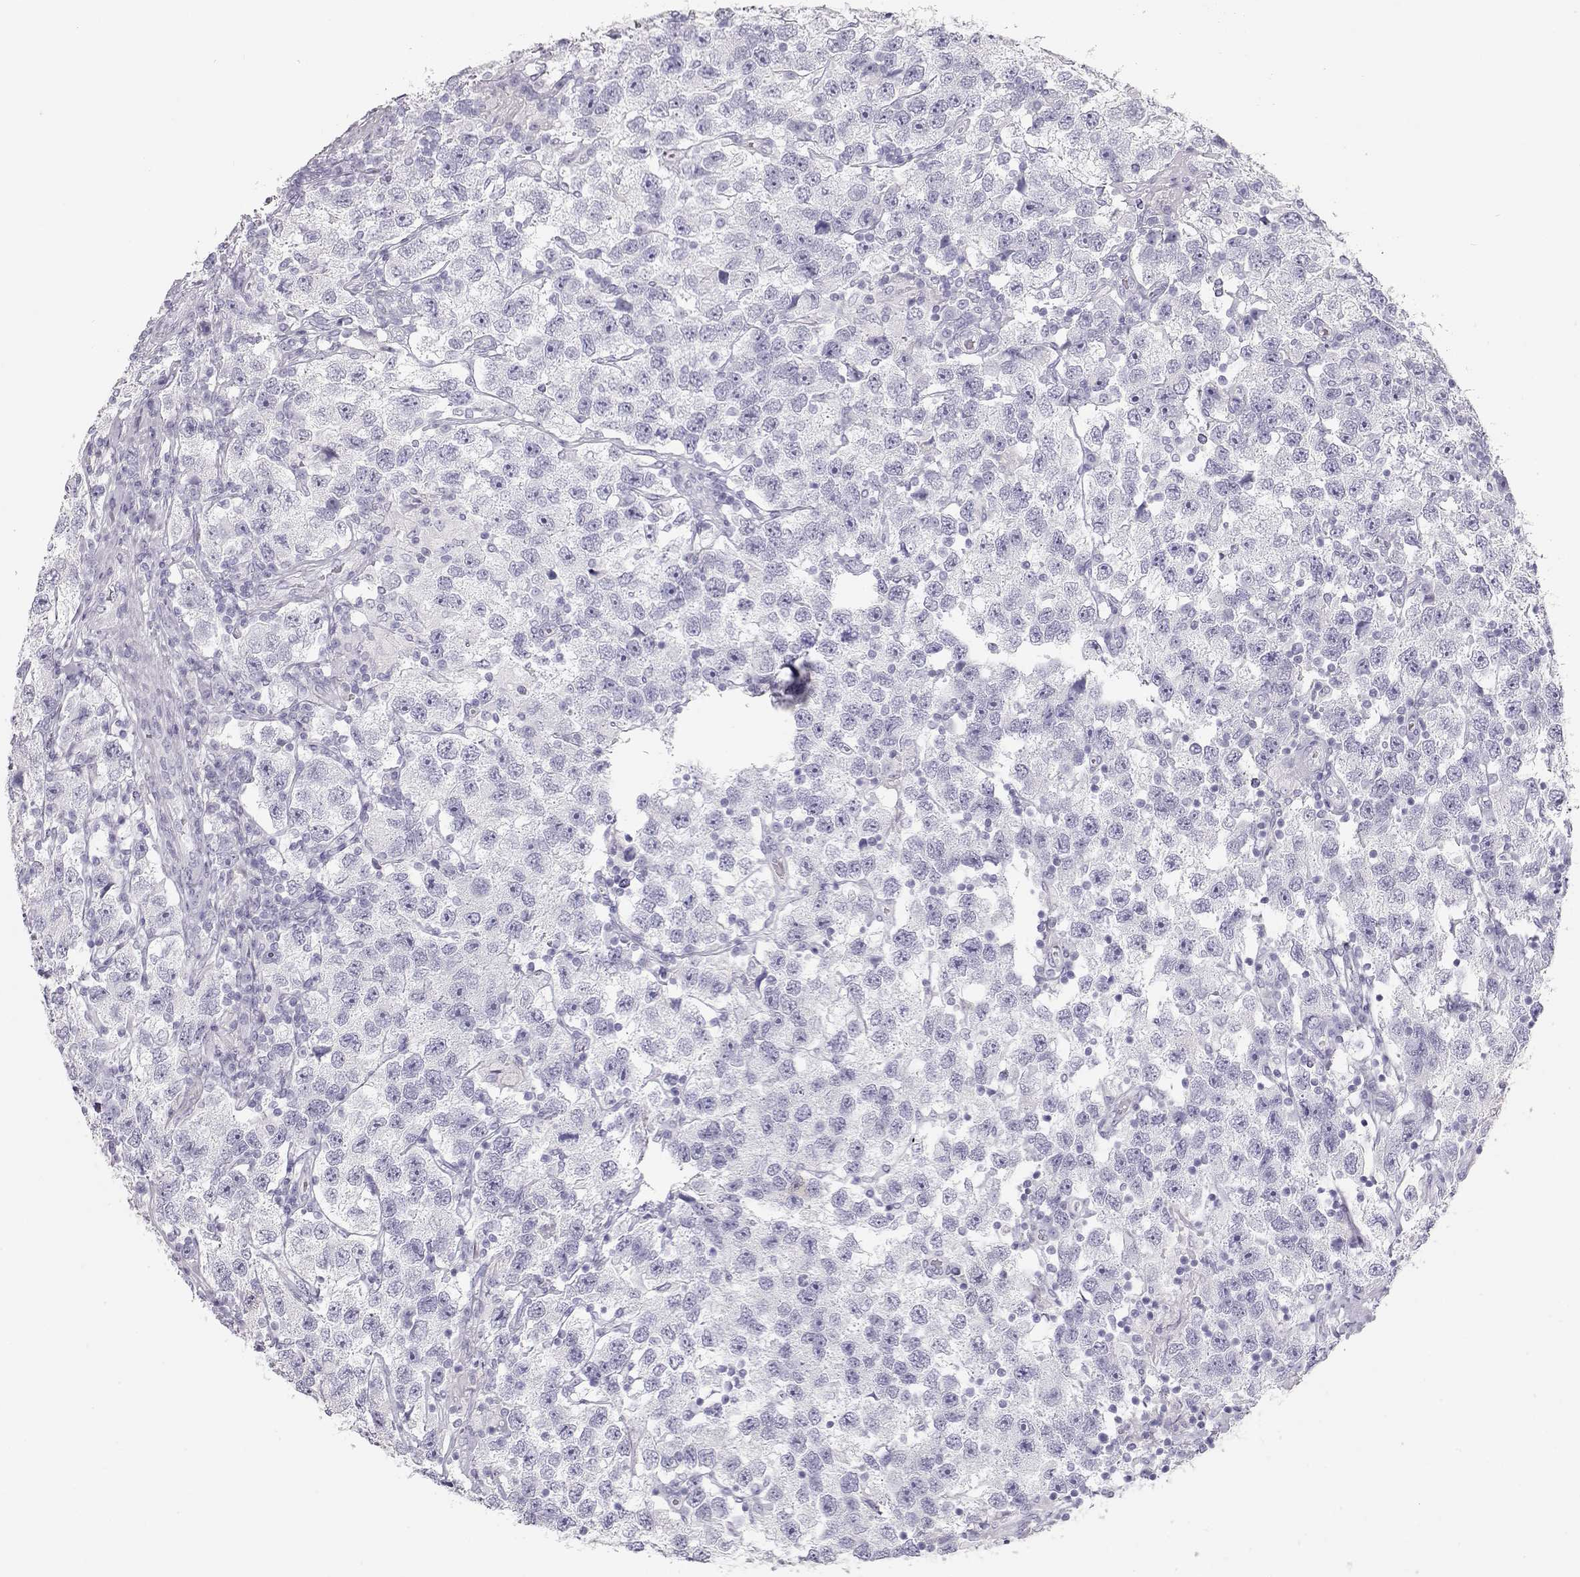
{"staining": {"intensity": "negative", "quantity": "none", "location": "none"}, "tissue": "testis cancer", "cell_type": "Tumor cells", "image_type": "cancer", "snomed": [{"axis": "morphology", "description": "Seminoma, NOS"}, {"axis": "topography", "description": "Testis"}], "caption": "This histopathology image is of testis cancer stained with IHC to label a protein in brown with the nuclei are counter-stained blue. There is no expression in tumor cells.", "gene": "TKTL1", "patient": {"sex": "male", "age": 26}}